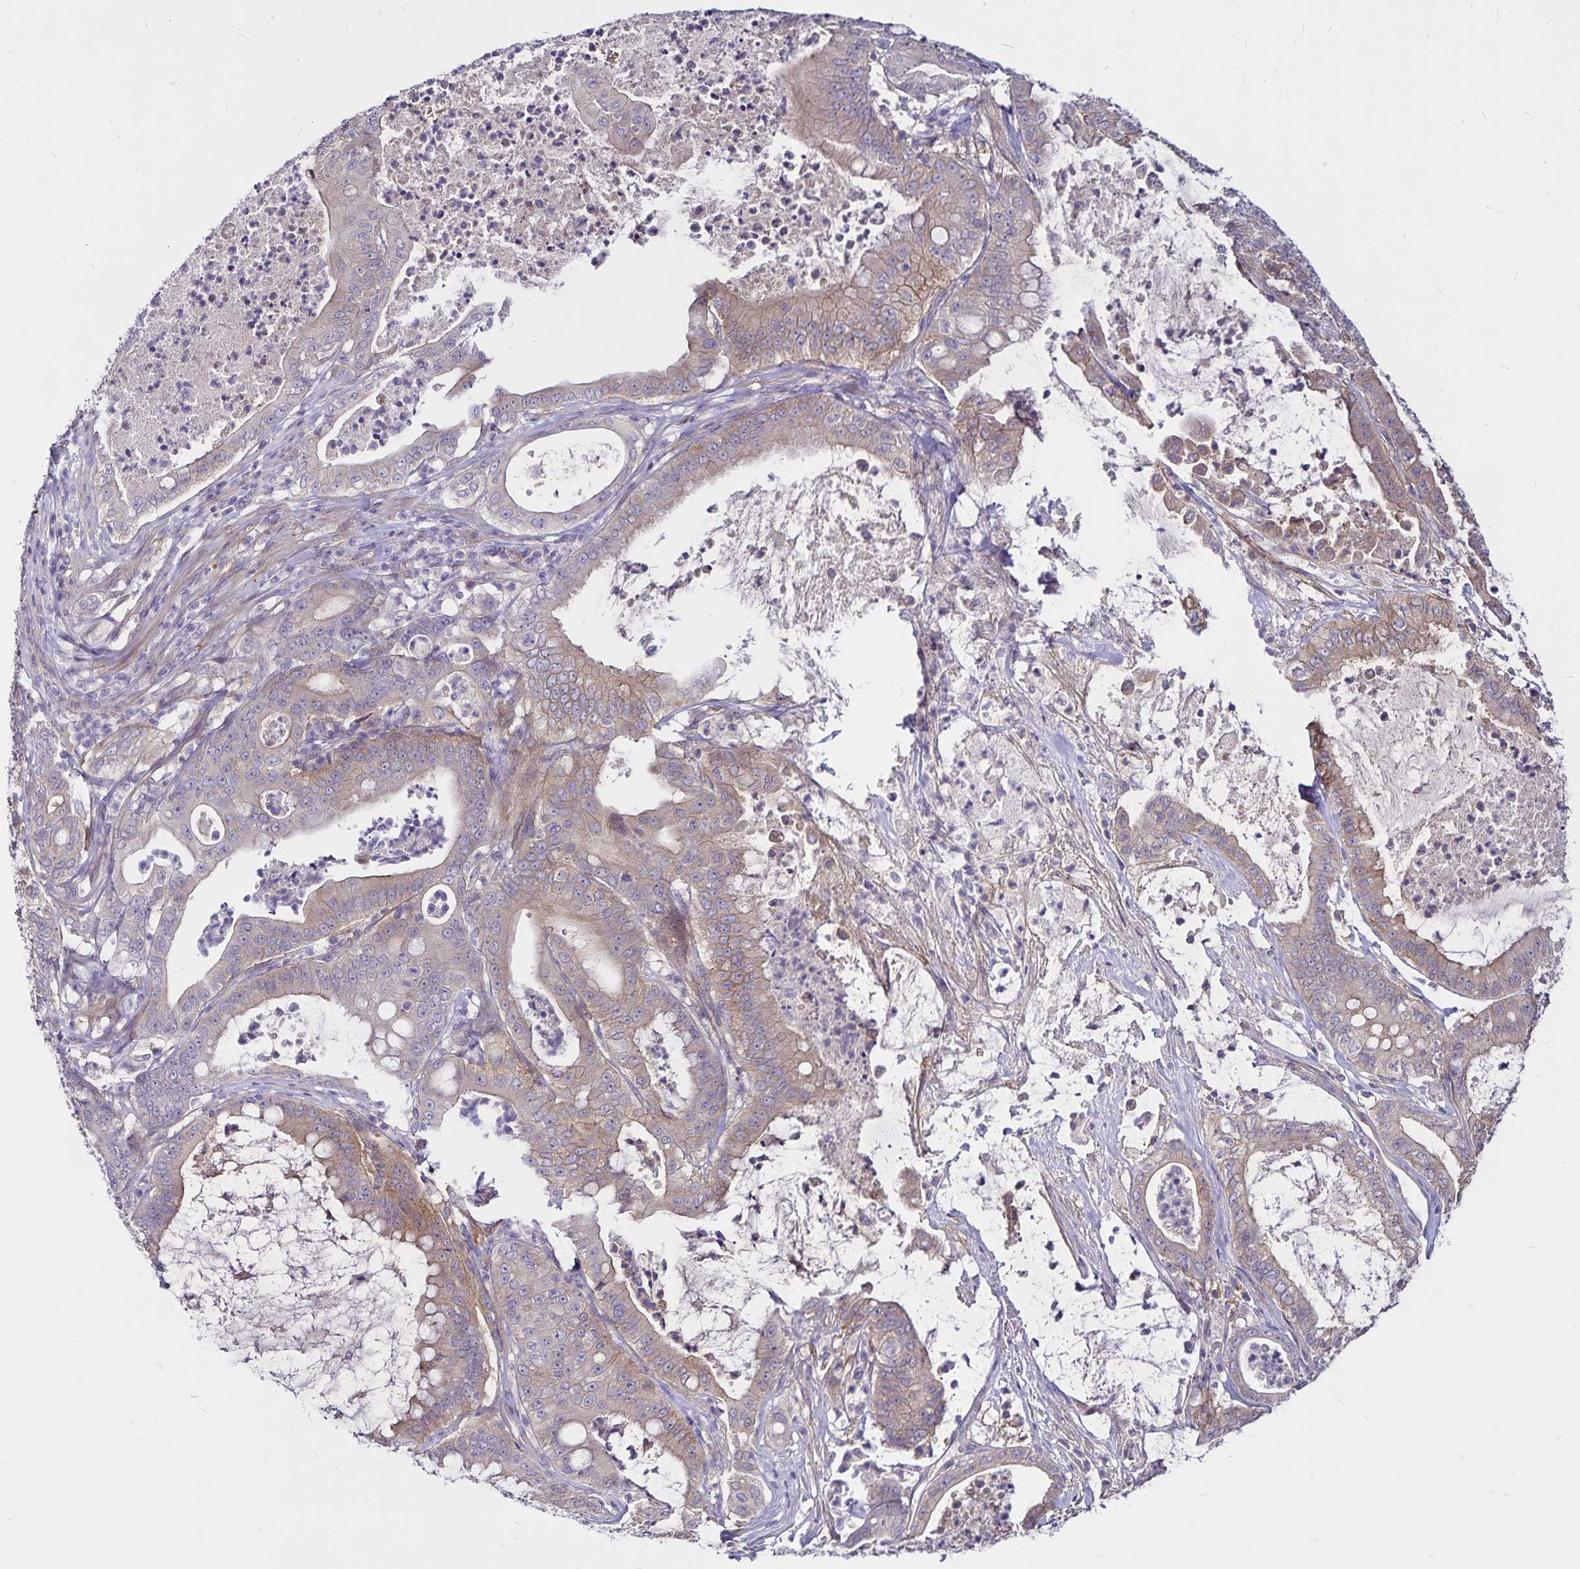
{"staining": {"intensity": "weak", "quantity": "<25%", "location": "cytoplasmic/membranous"}, "tissue": "pancreatic cancer", "cell_type": "Tumor cells", "image_type": "cancer", "snomed": [{"axis": "morphology", "description": "Adenocarcinoma, NOS"}, {"axis": "topography", "description": "Pancreas"}], "caption": "Immunohistochemical staining of pancreatic cancer reveals no significant staining in tumor cells.", "gene": "GNG12", "patient": {"sex": "male", "age": 71}}